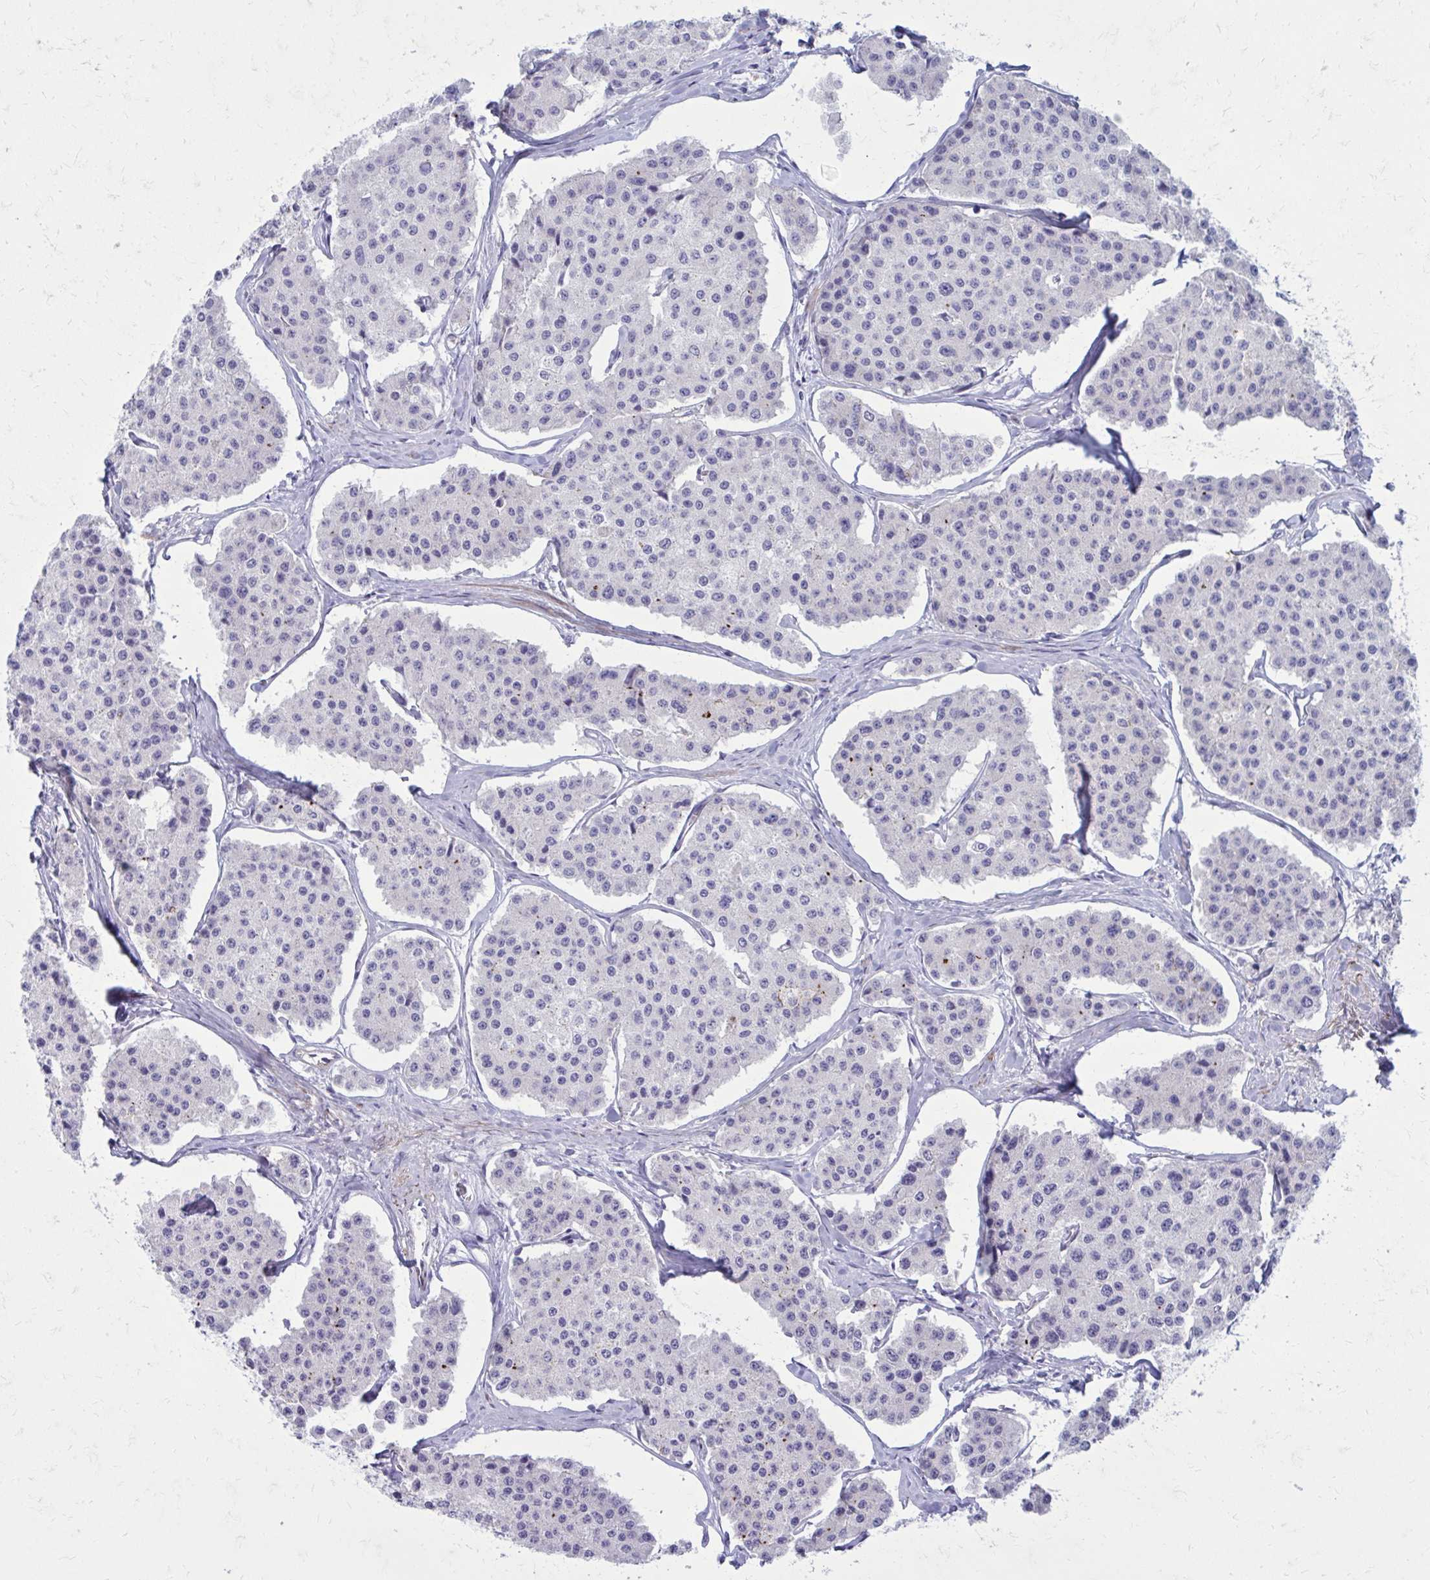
{"staining": {"intensity": "negative", "quantity": "none", "location": "none"}, "tissue": "carcinoid", "cell_type": "Tumor cells", "image_type": "cancer", "snomed": [{"axis": "morphology", "description": "Carcinoid, malignant, NOS"}, {"axis": "topography", "description": "Small intestine"}], "caption": "Immunohistochemistry of human carcinoid (malignant) reveals no staining in tumor cells.", "gene": "GIGYF2", "patient": {"sex": "female", "age": 65}}